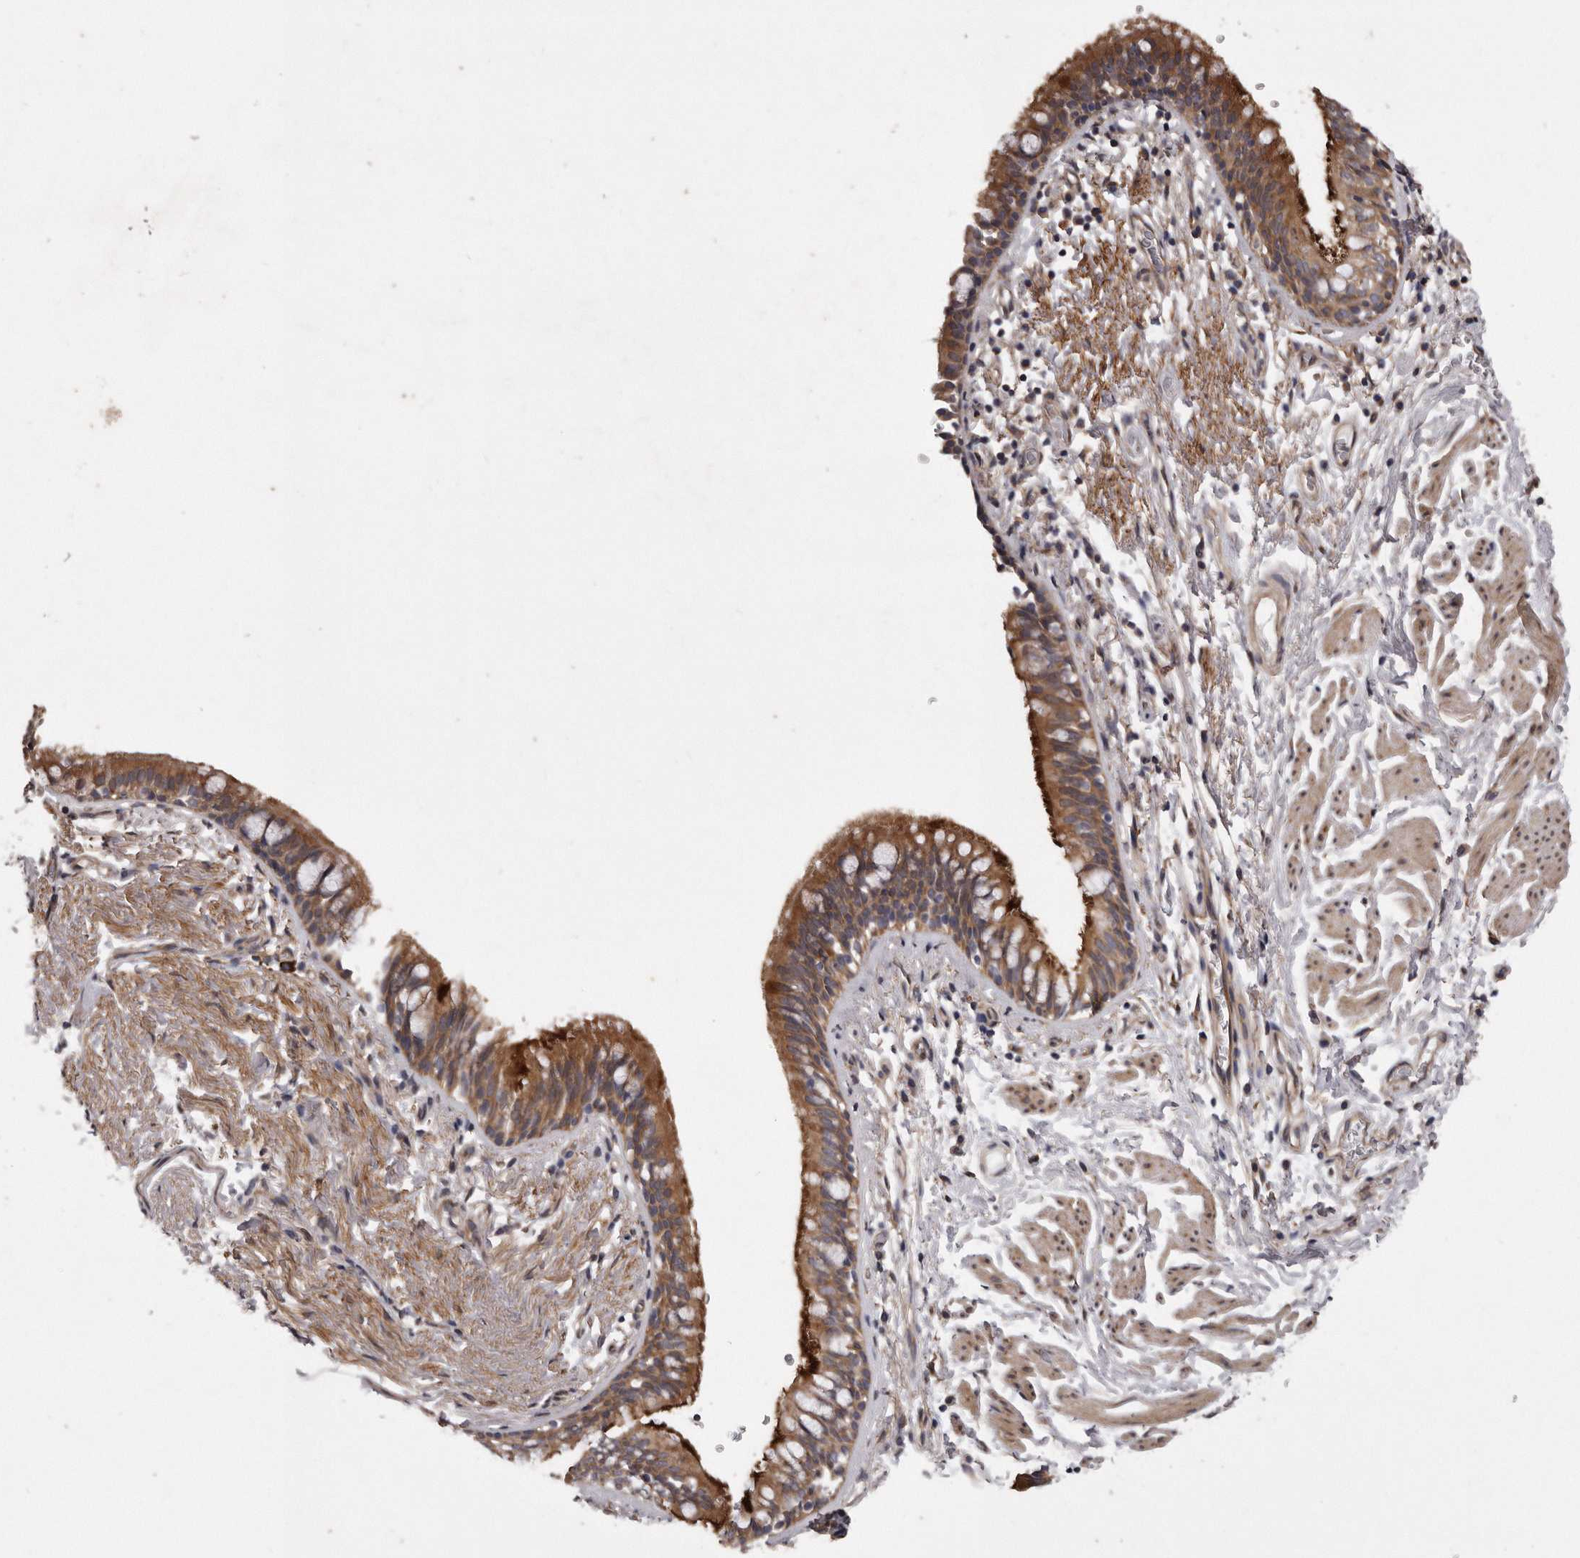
{"staining": {"intensity": "moderate", "quantity": ">75%", "location": "cytoplasmic/membranous"}, "tissue": "bronchus", "cell_type": "Respiratory epithelial cells", "image_type": "normal", "snomed": [{"axis": "morphology", "description": "Normal tissue, NOS"}, {"axis": "topography", "description": "Cartilage tissue"}, {"axis": "topography", "description": "Bronchus"}], "caption": "The immunohistochemical stain highlights moderate cytoplasmic/membranous staining in respiratory epithelial cells of unremarkable bronchus. The staining is performed using DAB brown chromogen to label protein expression. The nuclei are counter-stained blue using hematoxylin.", "gene": "ARMCX1", "patient": {"sex": "female", "age": 36}}